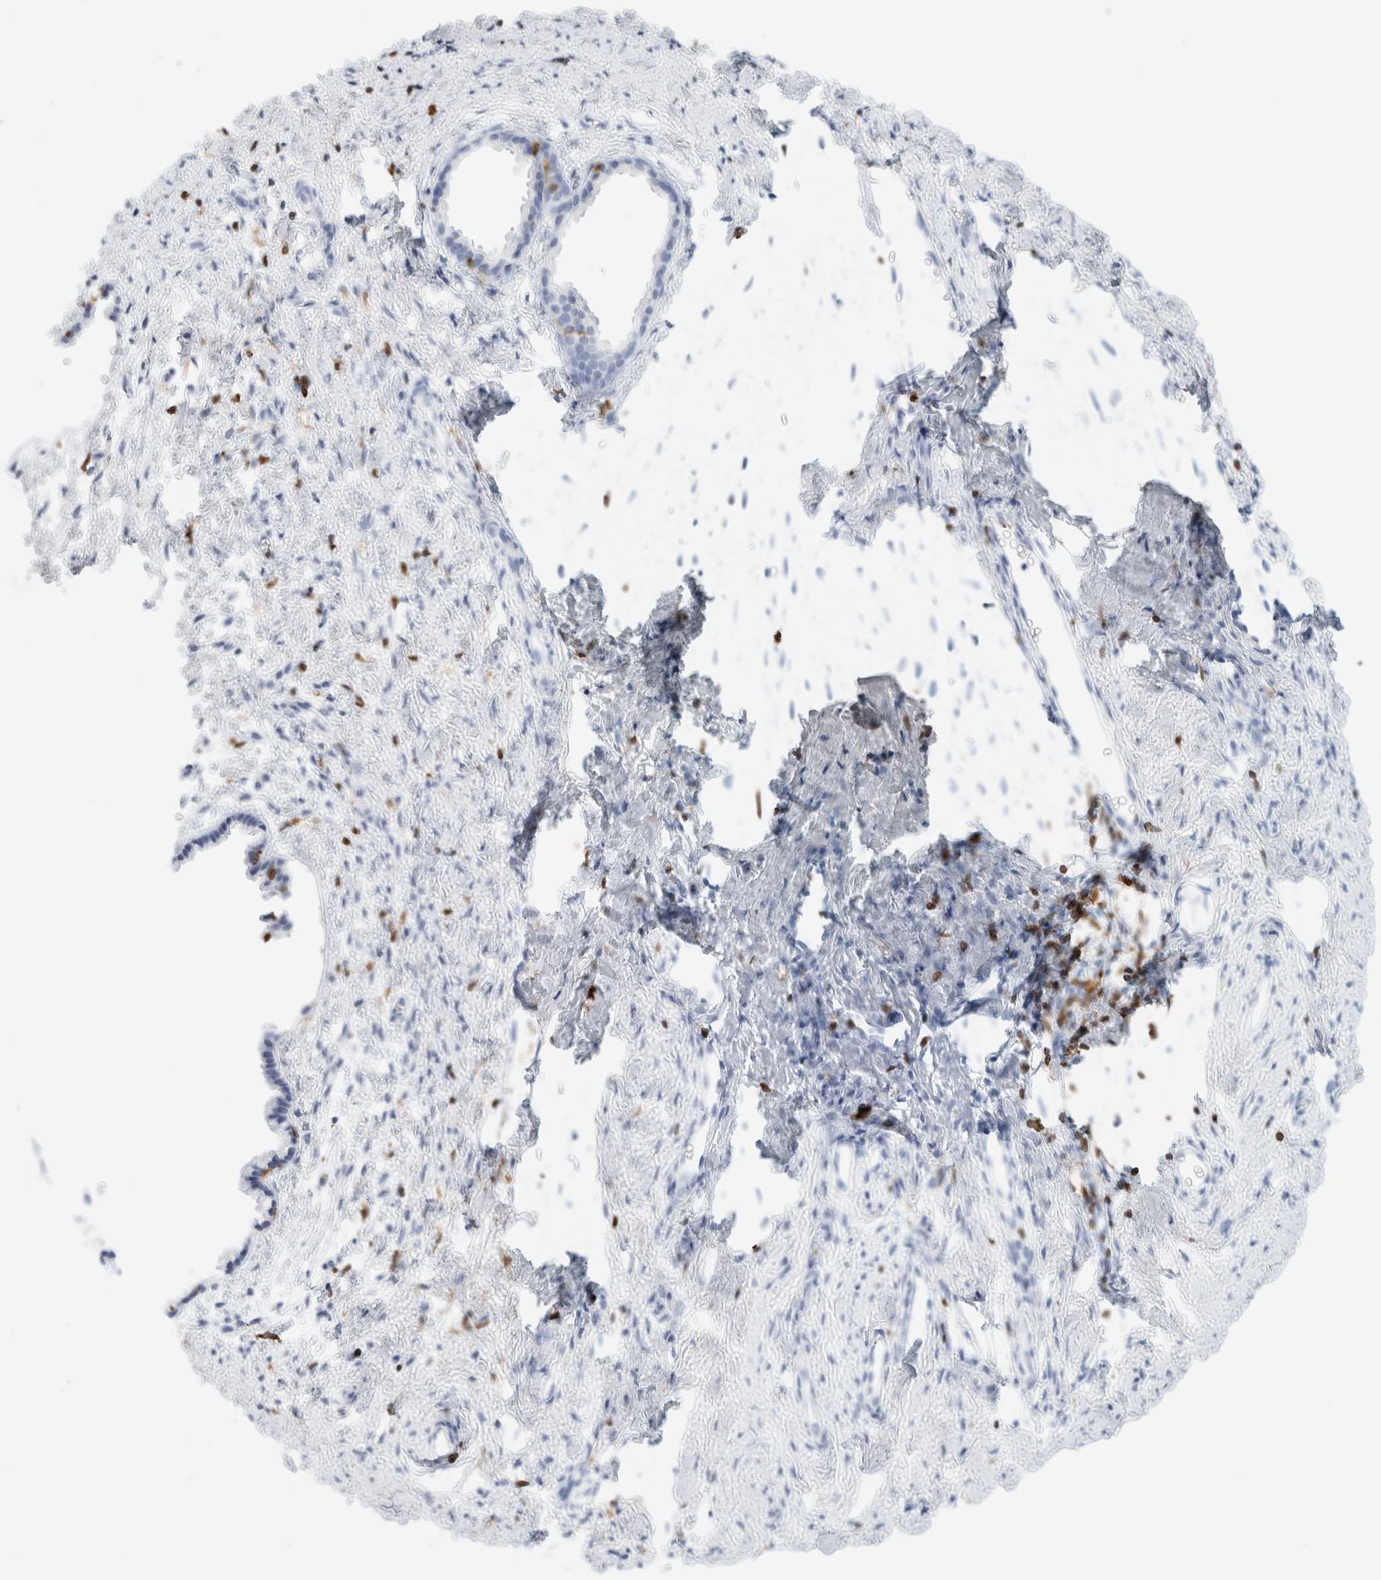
{"staining": {"intensity": "negative", "quantity": "none", "location": "none"}, "tissue": "cervix", "cell_type": "Glandular cells", "image_type": "normal", "snomed": [{"axis": "morphology", "description": "Normal tissue, NOS"}, {"axis": "topography", "description": "Cervix"}], "caption": "IHC micrograph of unremarkable human cervix stained for a protein (brown), which displays no staining in glandular cells. (Brightfield microscopy of DAB IHC at high magnification).", "gene": "ALOX5AP", "patient": {"sex": "female", "age": 75}}